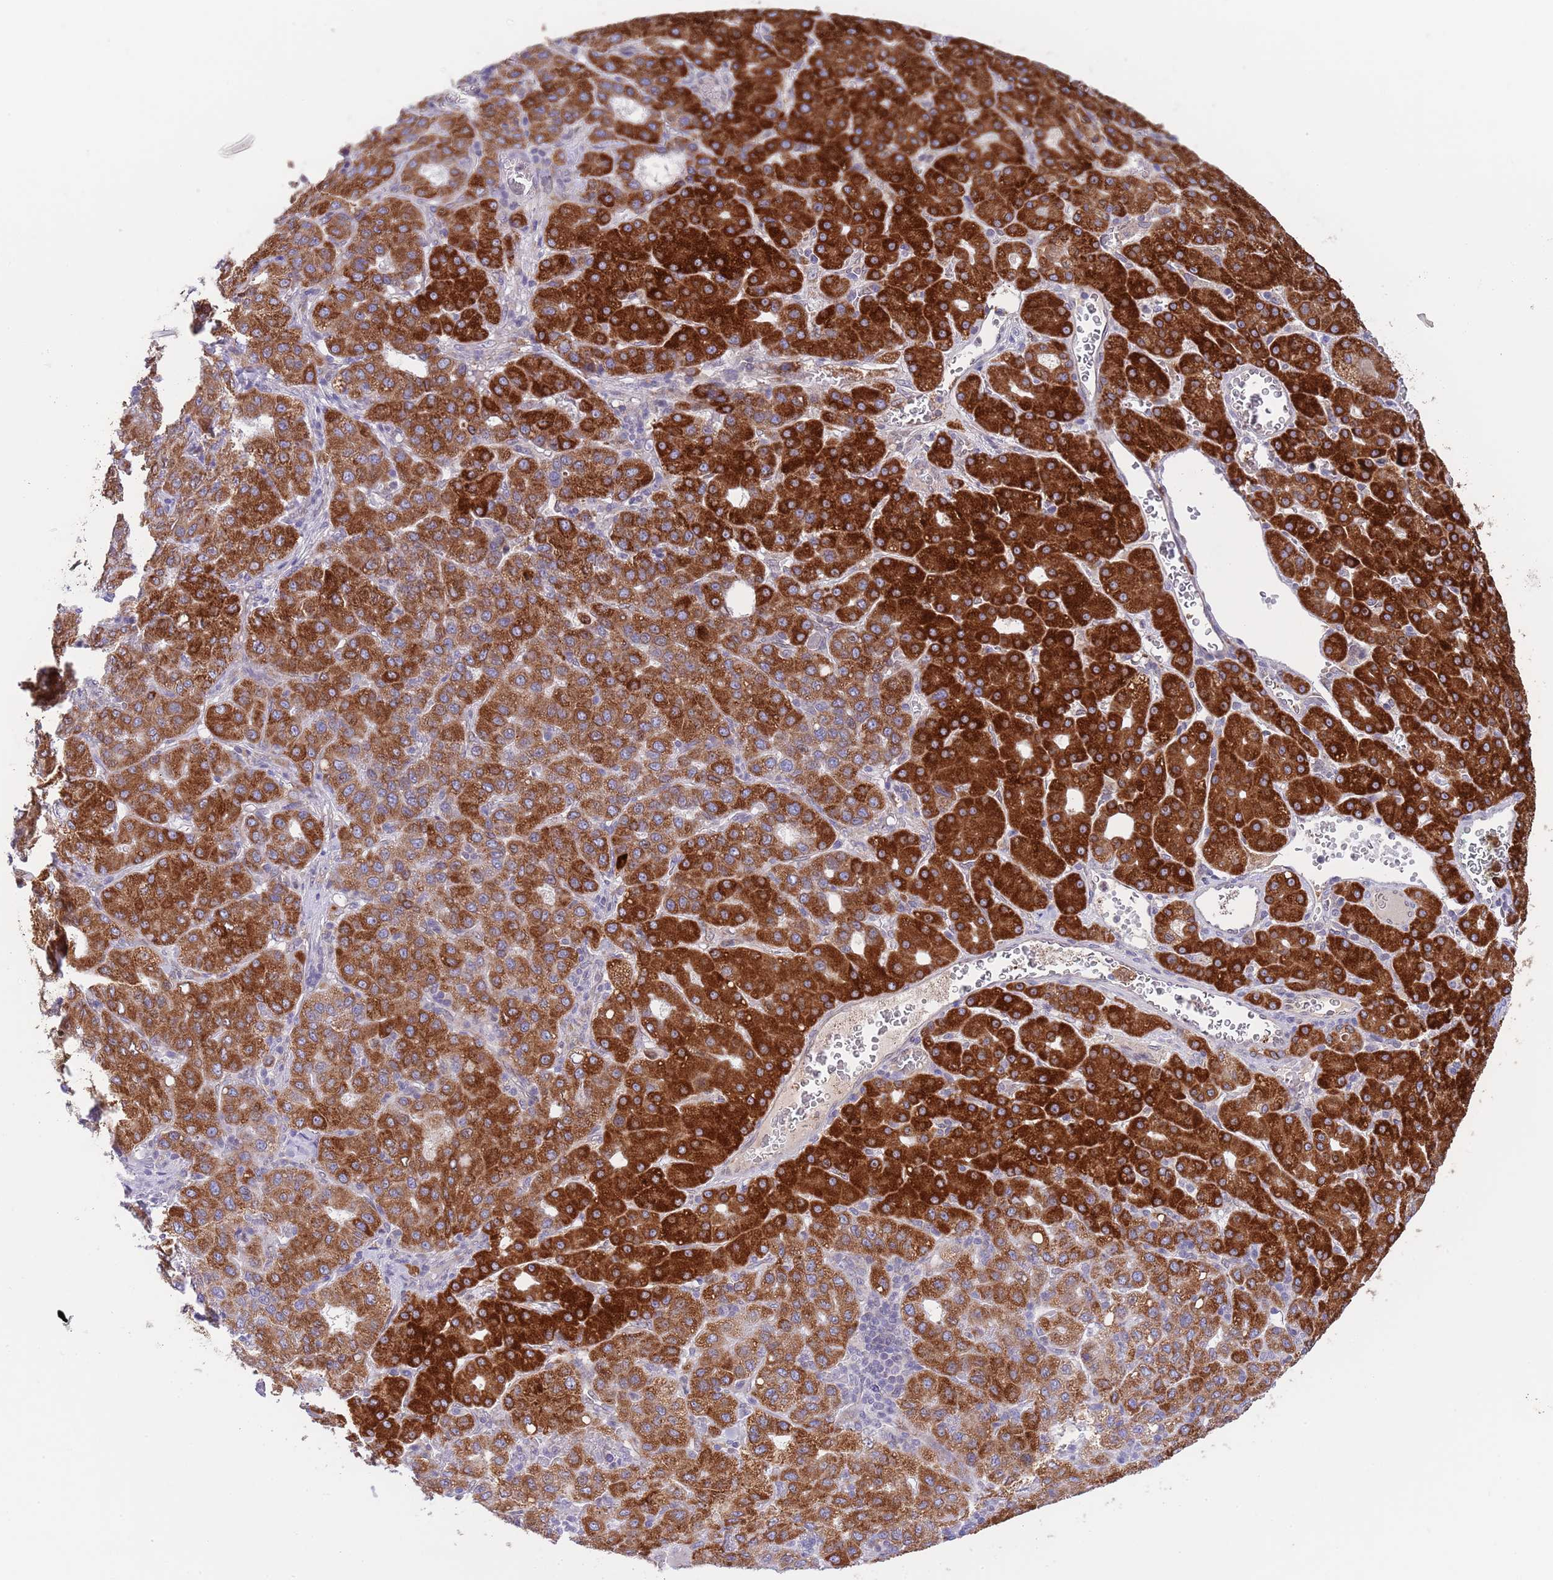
{"staining": {"intensity": "strong", "quantity": ">75%", "location": "cytoplasmic/membranous"}, "tissue": "liver cancer", "cell_type": "Tumor cells", "image_type": "cancer", "snomed": [{"axis": "morphology", "description": "Carcinoma, Hepatocellular, NOS"}, {"axis": "topography", "description": "Liver"}], "caption": "High-magnification brightfield microscopy of hepatocellular carcinoma (liver) stained with DAB (brown) and counterstained with hematoxylin (blue). tumor cells exhibit strong cytoplasmic/membranous expression is seen in approximately>75% of cells.", "gene": "EBPL", "patient": {"sex": "male", "age": 65}}